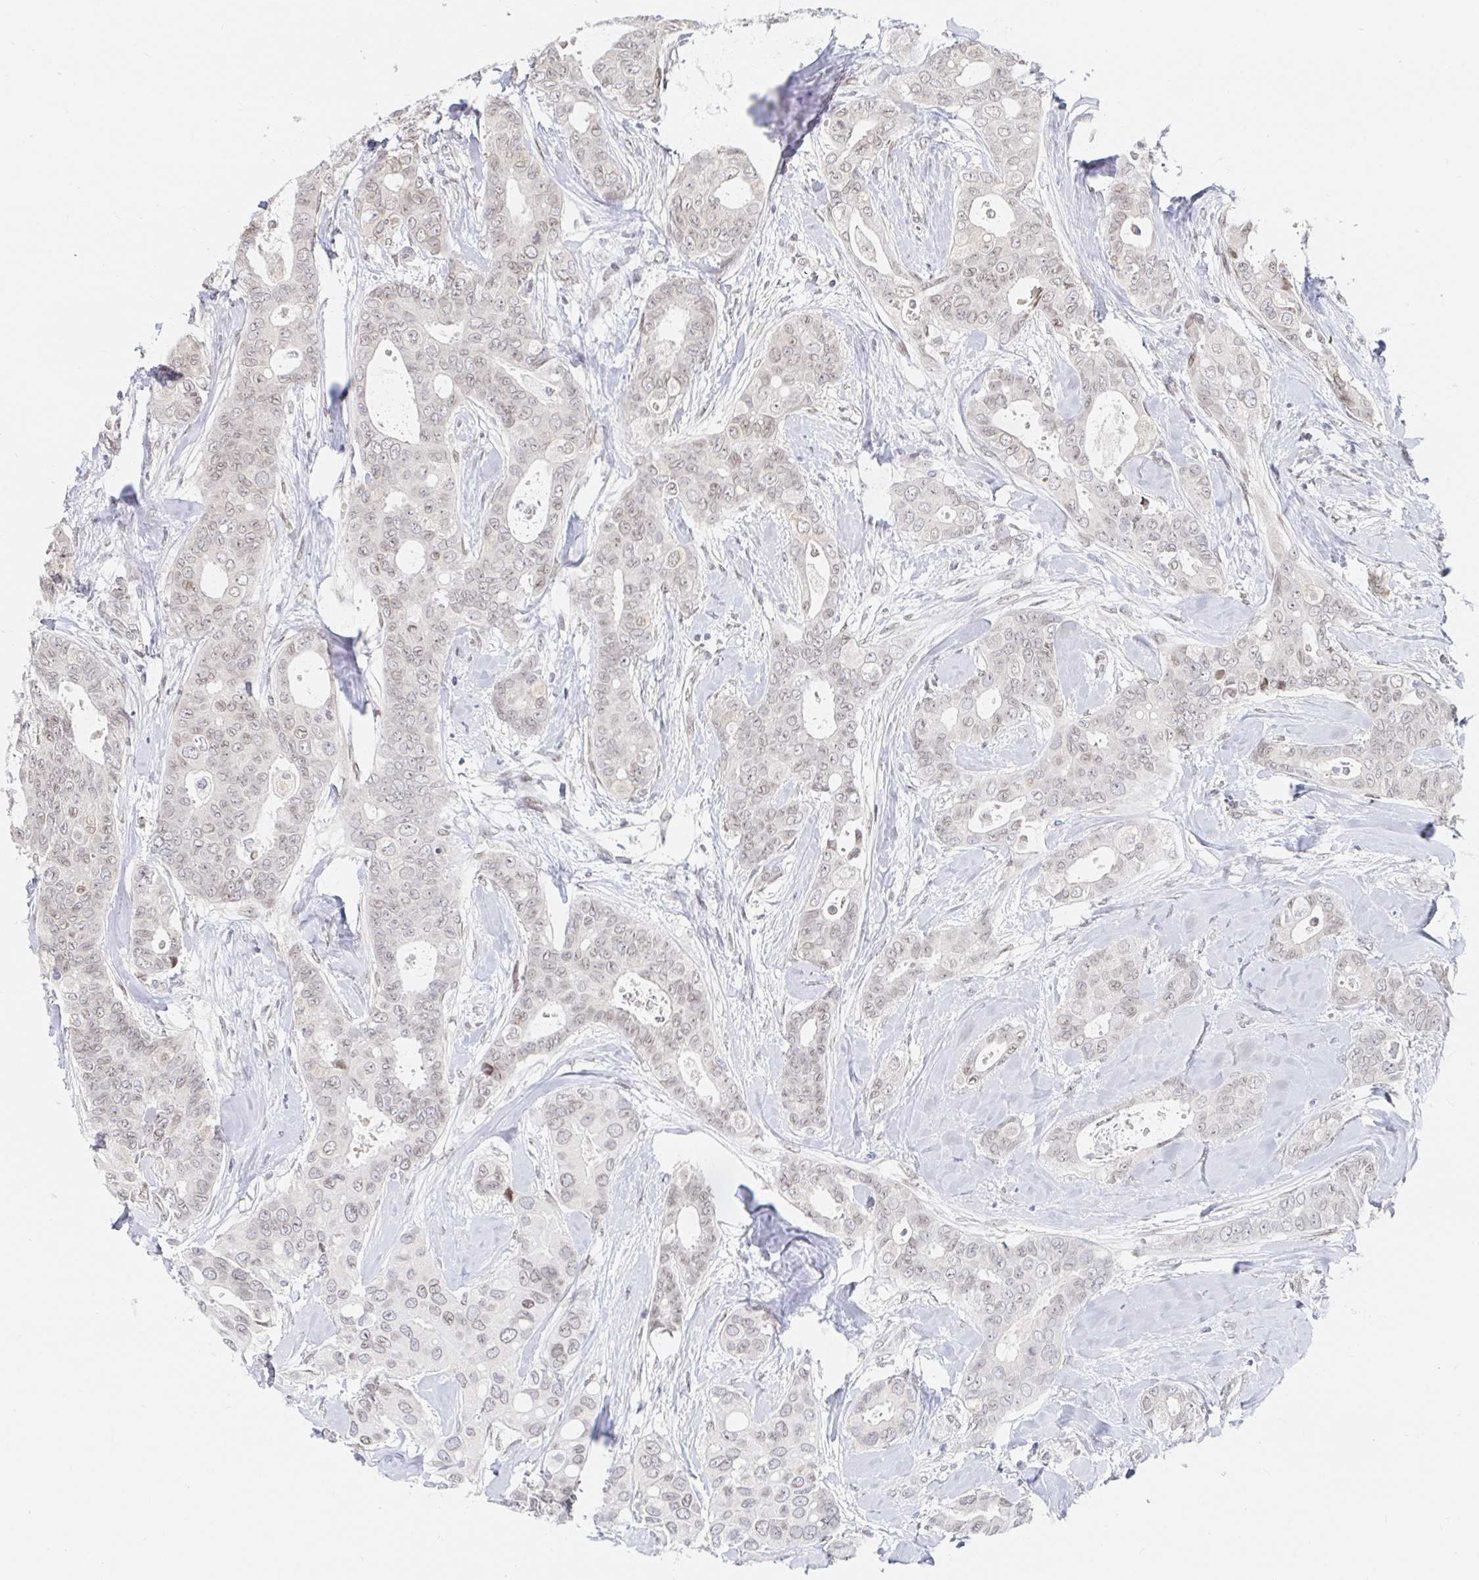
{"staining": {"intensity": "negative", "quantity": "none", "location": "none"}, "tissue": "breast cancer", "cell_type": "Tumor cells", "image_type": "cancer", "snomed": [{"axis": "morphology", "description": "Duct carcinoma"}, {"axis": "topography", "description": "Breast"}], "caption": "Immunohistochemical staining of breast cancer shows no significant expression in tumor cells.", "gene": "CHD2", "patient": {"sex": "female", "age": 45}}